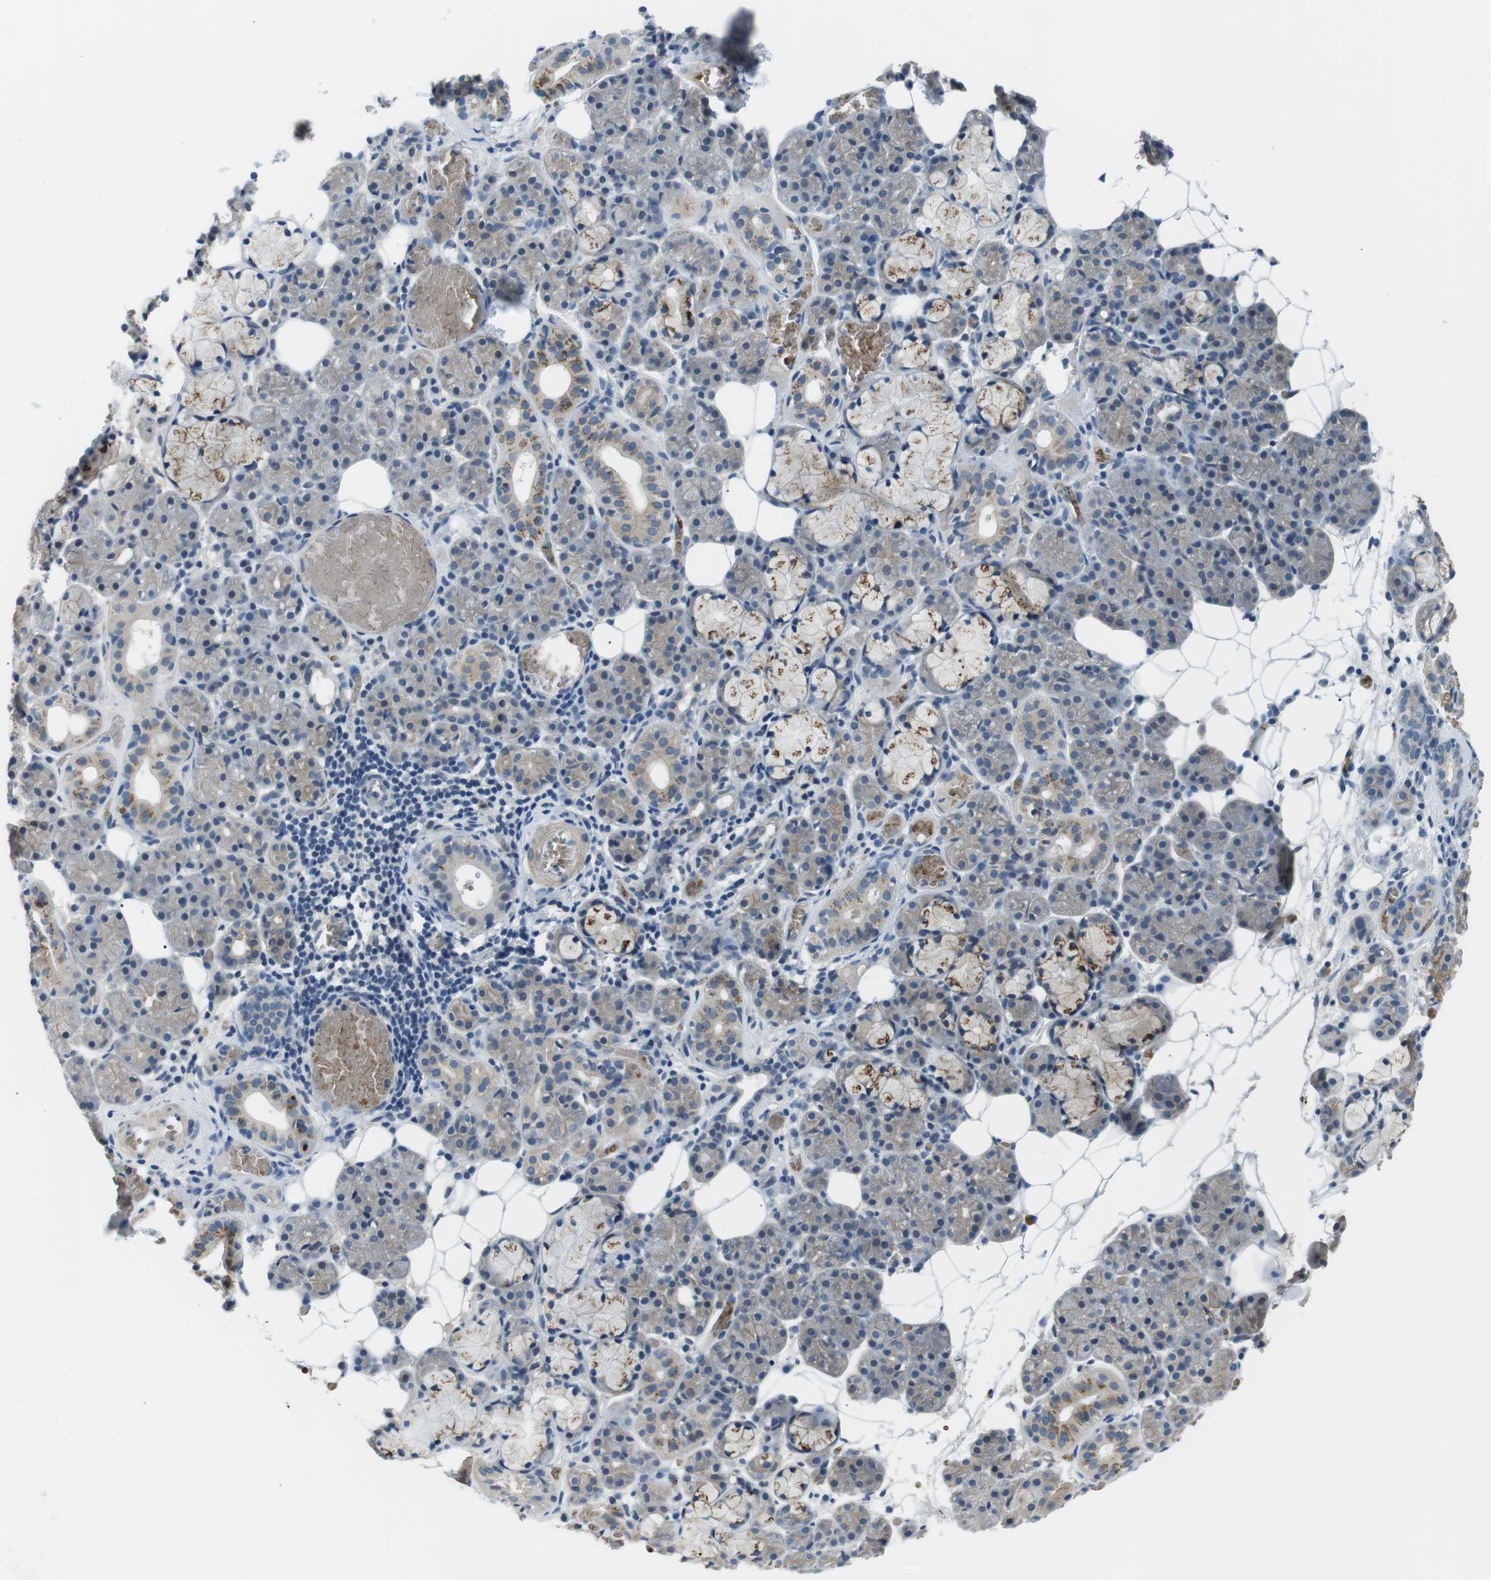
{"staining": {"intensity": "moderate", "quantity": "<25%", "location": "cytoplasmic/membranous"}, "tissue": "salivary gland", "cell_type": "Glandular cells", "image_type": "normal", "snomed": [{"axis": "morphology", "description": "Normal tissue, NOS"}, {"axis": "topography", "description": "Salivary gland"}], "caption": "Protein positivity by immunohistochemistry displays moderate cytoplasmic/membranous positivity in approximately <25% of glandular cells in normal salivary gland. (DAB IHC, brown staining for protein, blue staining for nuclei).", "gene": "WSCD1", "patient": {"sex": "male", "age": 63}}